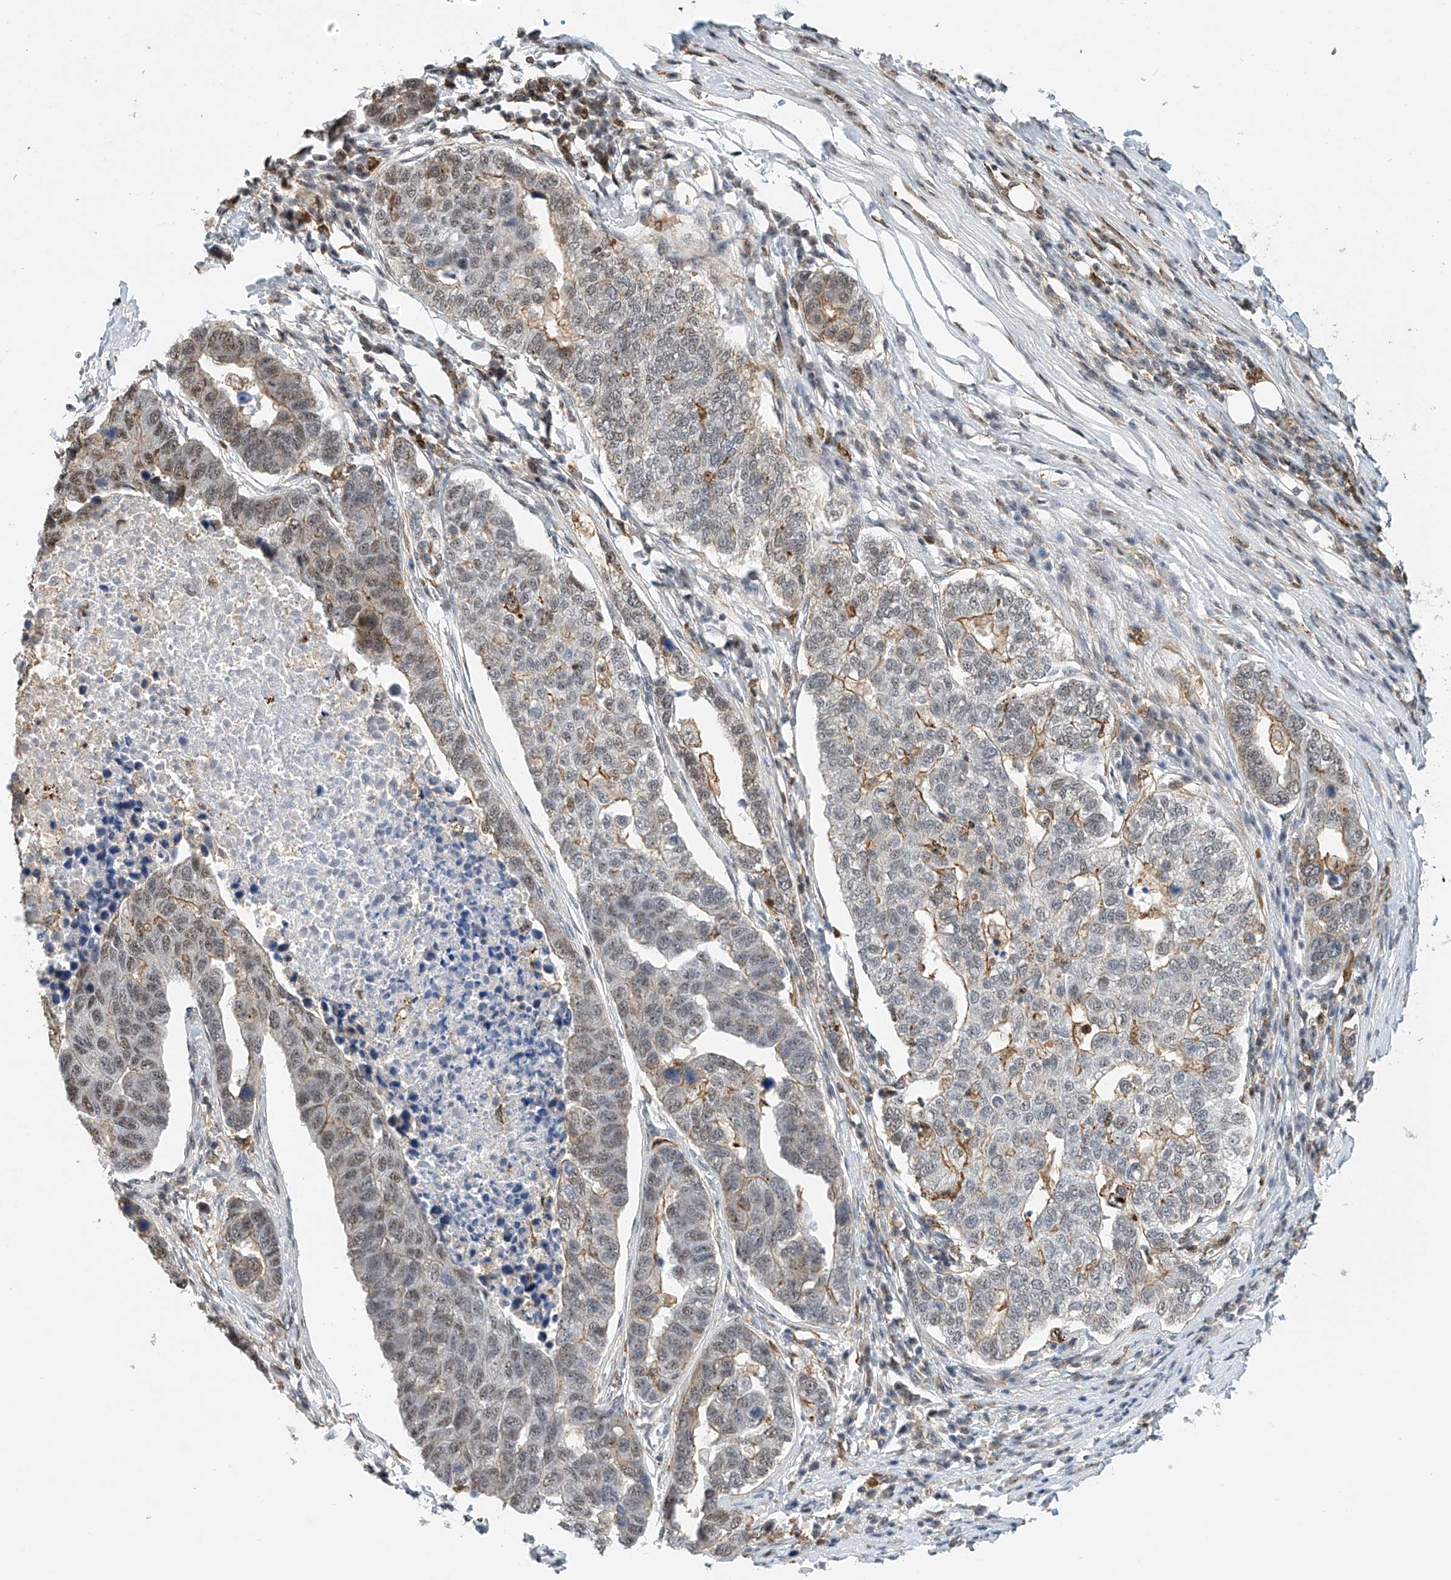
{"staining": {"intensity": "weak", "quantity": "<25%", "location": "cytoplasmic/membranous,nuclear"}, "tissue": "pancreatic cancer", "cell_type": "Tumor cells", "image_type": "cancer", "snomed": [{"axis": "morphology", "description": "Adenocarcinoma, NOS"}, {"axis": "topography", "description": "Pancreas"}], "caption": "Tumor cells show no significant positivity in pancreatic adenocarcinoma.", "gene": "MICAL1", "patient": {"sex": "female", "age": 61}}